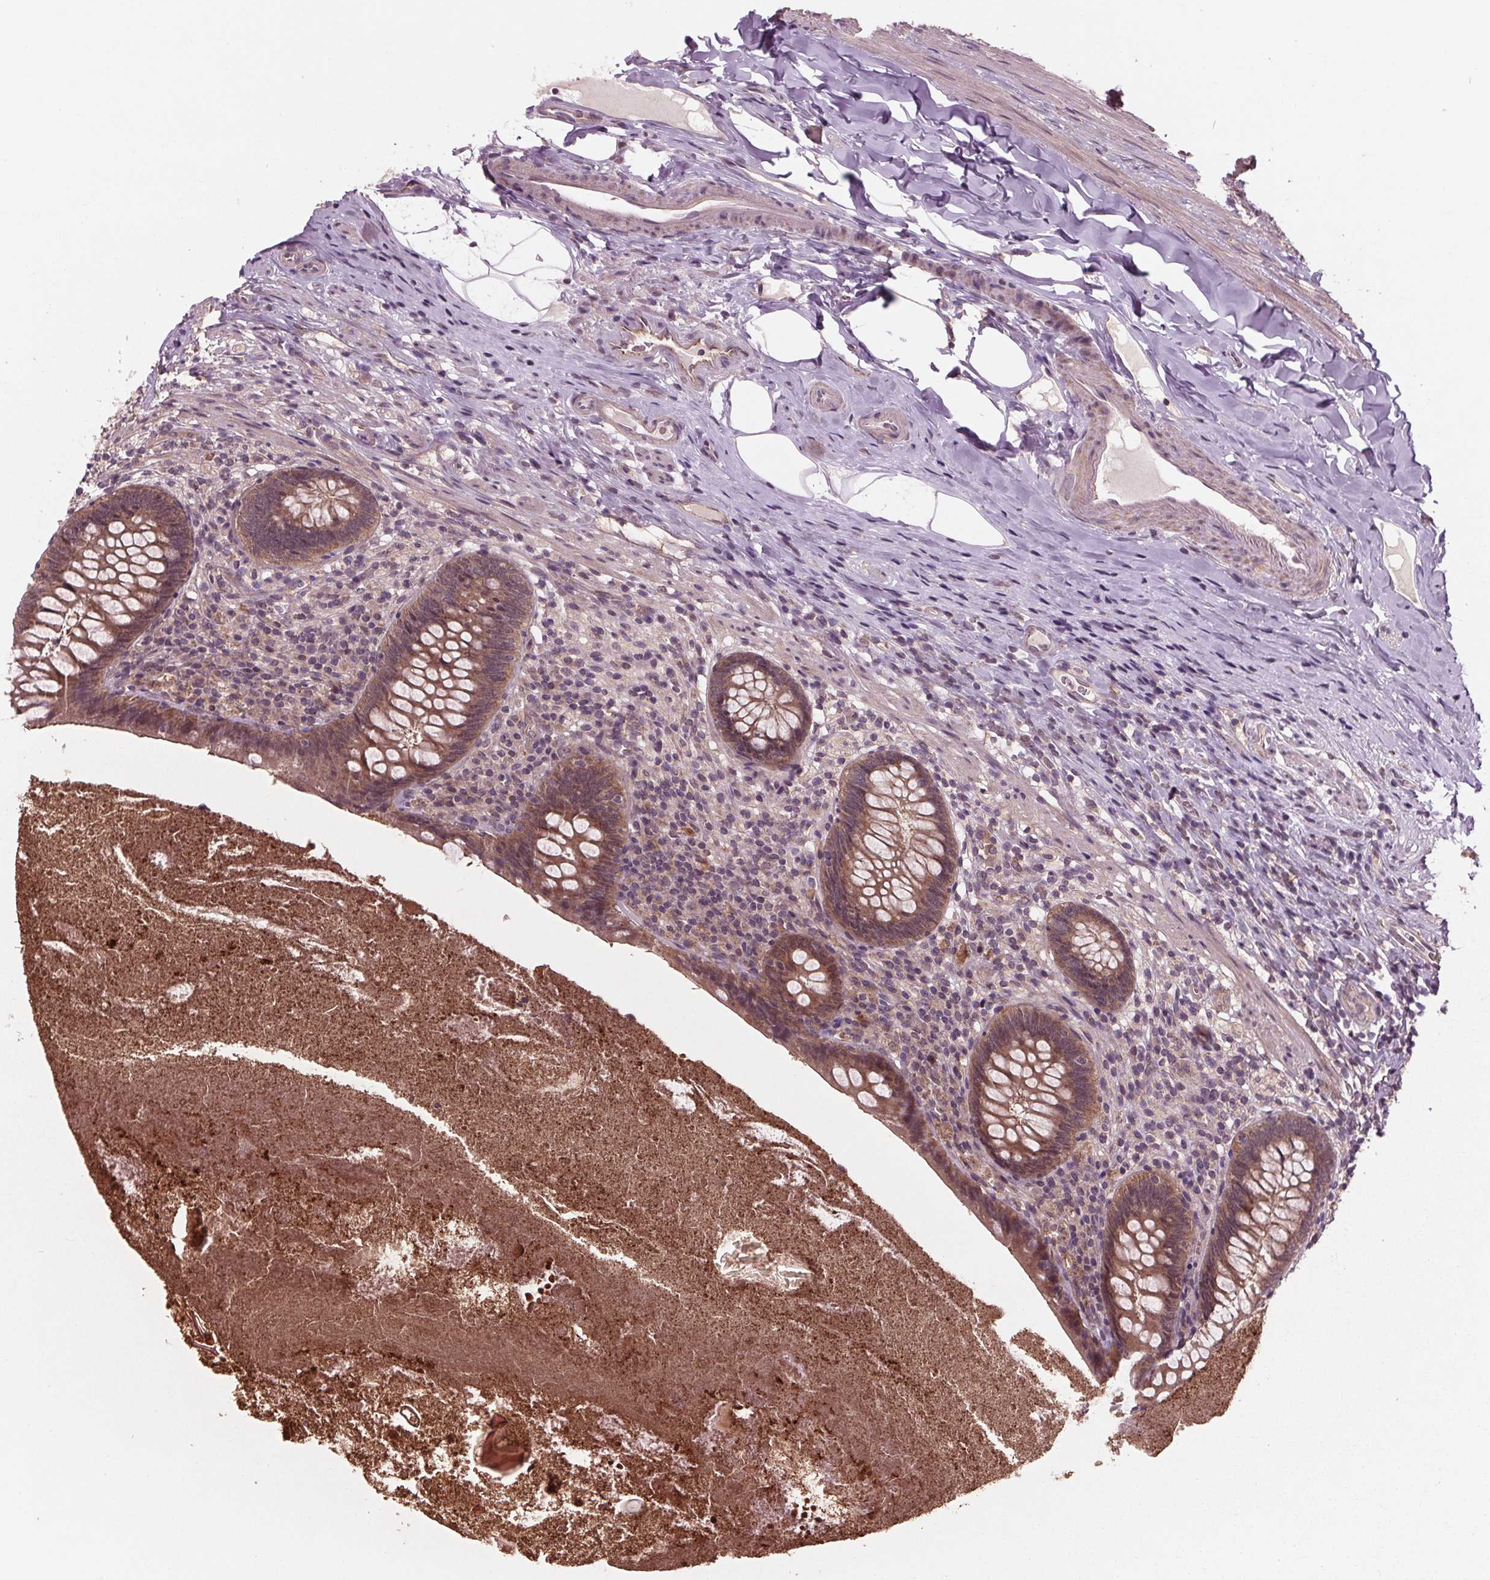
{"staining": {"intensity": "moderate", "quantity": ">75%", "location": "cytoplasmic/membranous"}, "tissue": "appendix", "cell_type": "Glandular cells", "image_type": "normal", "snomed": [{"axis": "morphology", "description": "Normal tissue, NOS"}, {"axis": "topography", "description": "Appendix"}], "caption": "Protein expression analysis of unremarkable appendix exhibits moderate cytoplasmic/membranous expression in about >75% of glandular cells.", "gene": "MAPK8", "patient": {"sex": "male", "age": 47}}